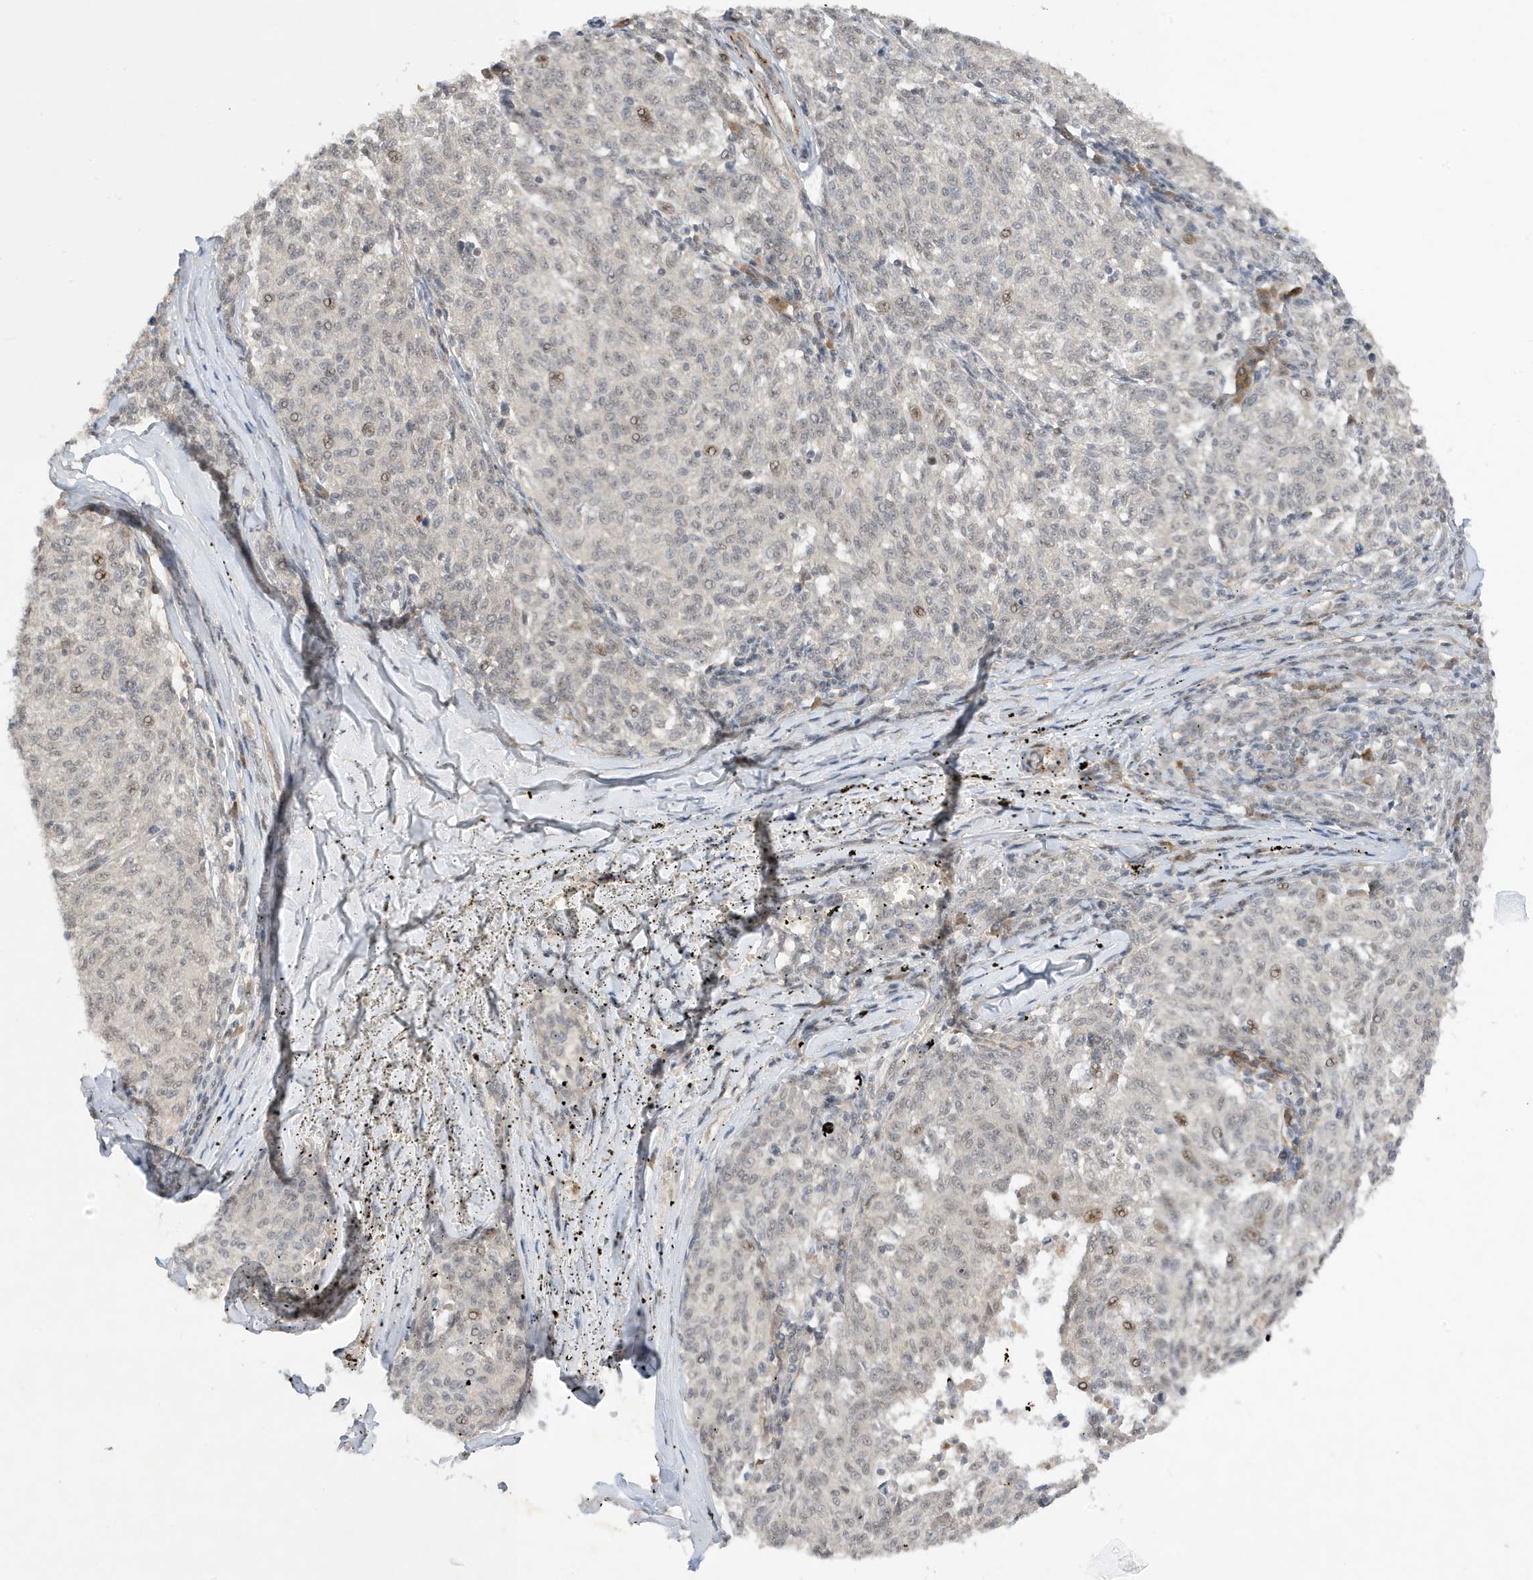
{"staining": {"intensity": "weak", "quantity": "<25%", "location": "nuclear"}, "tissue": "melanoma", "cell_type": "Tumor cells", "image_type": "cancer", "snomed": [{"axis": "morphology", "description": "Malignant melanoma, NOS"}, {"axis": "topography", "description": "Skin"}], "caption": "DAB immunohistochemical staining of human melanoma reveals no significant expression in tumor cells.", "gene": "MAST3", "patient": {"sex": "female", "age": 72}}